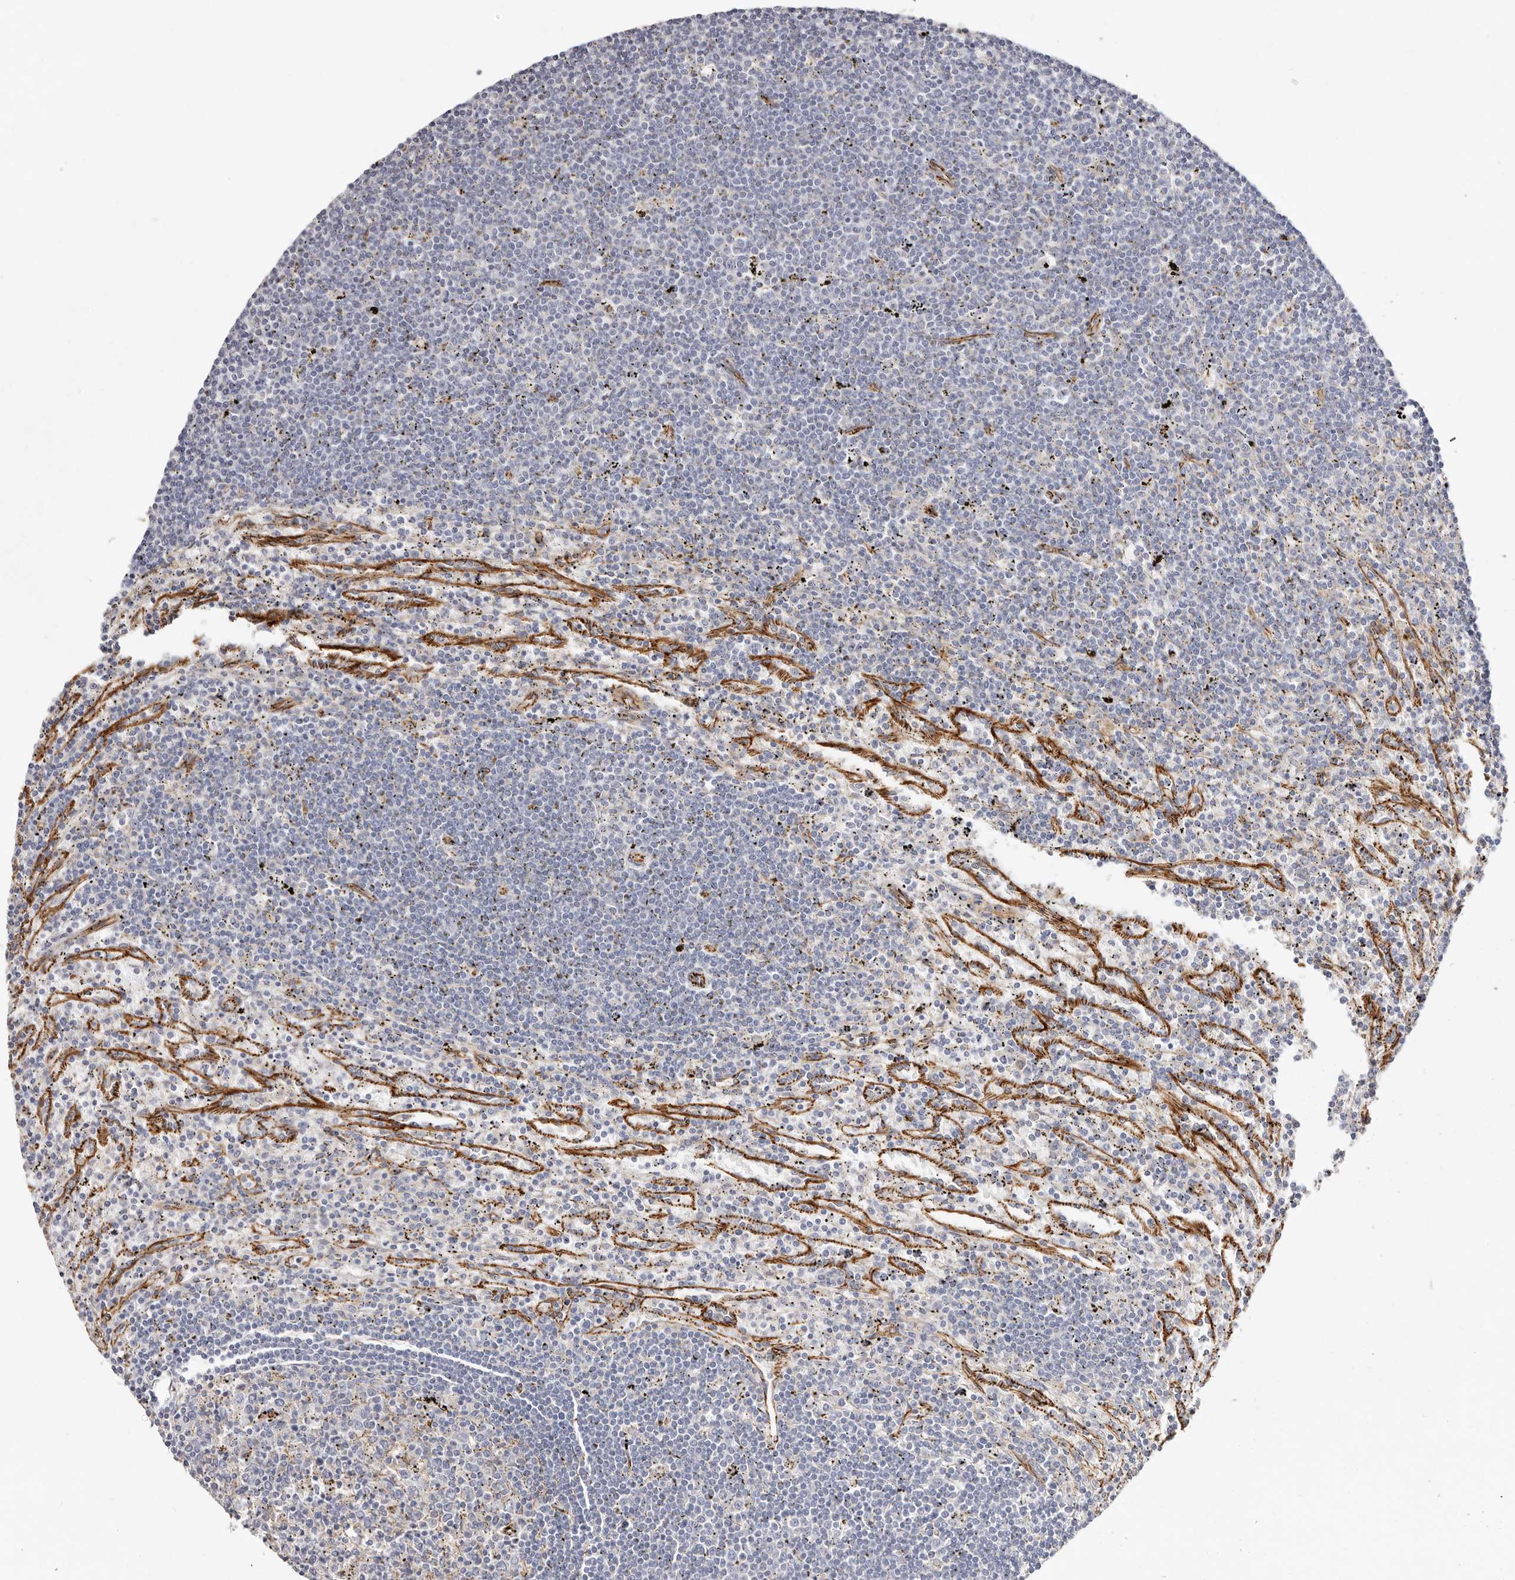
{"staining": {"intensity": "negative", "quantity": "none", "location": "none"}, "tissue": "lymphoma", "cell_type": "Tumor cells", "image_type": "cancer", "snomed": [{"axis": "morphology", "description": "Malignant lymphoma, non-Hodgkin's type, Low grade"}, {"axis": "topography", "description": "Spleen"}], "caption": "Histopathology image shows no protein positivity in tumor cells of lymphoma tissue.", "gene": "CTNNB1", "patient": {"sex": "male", "age": 76}}